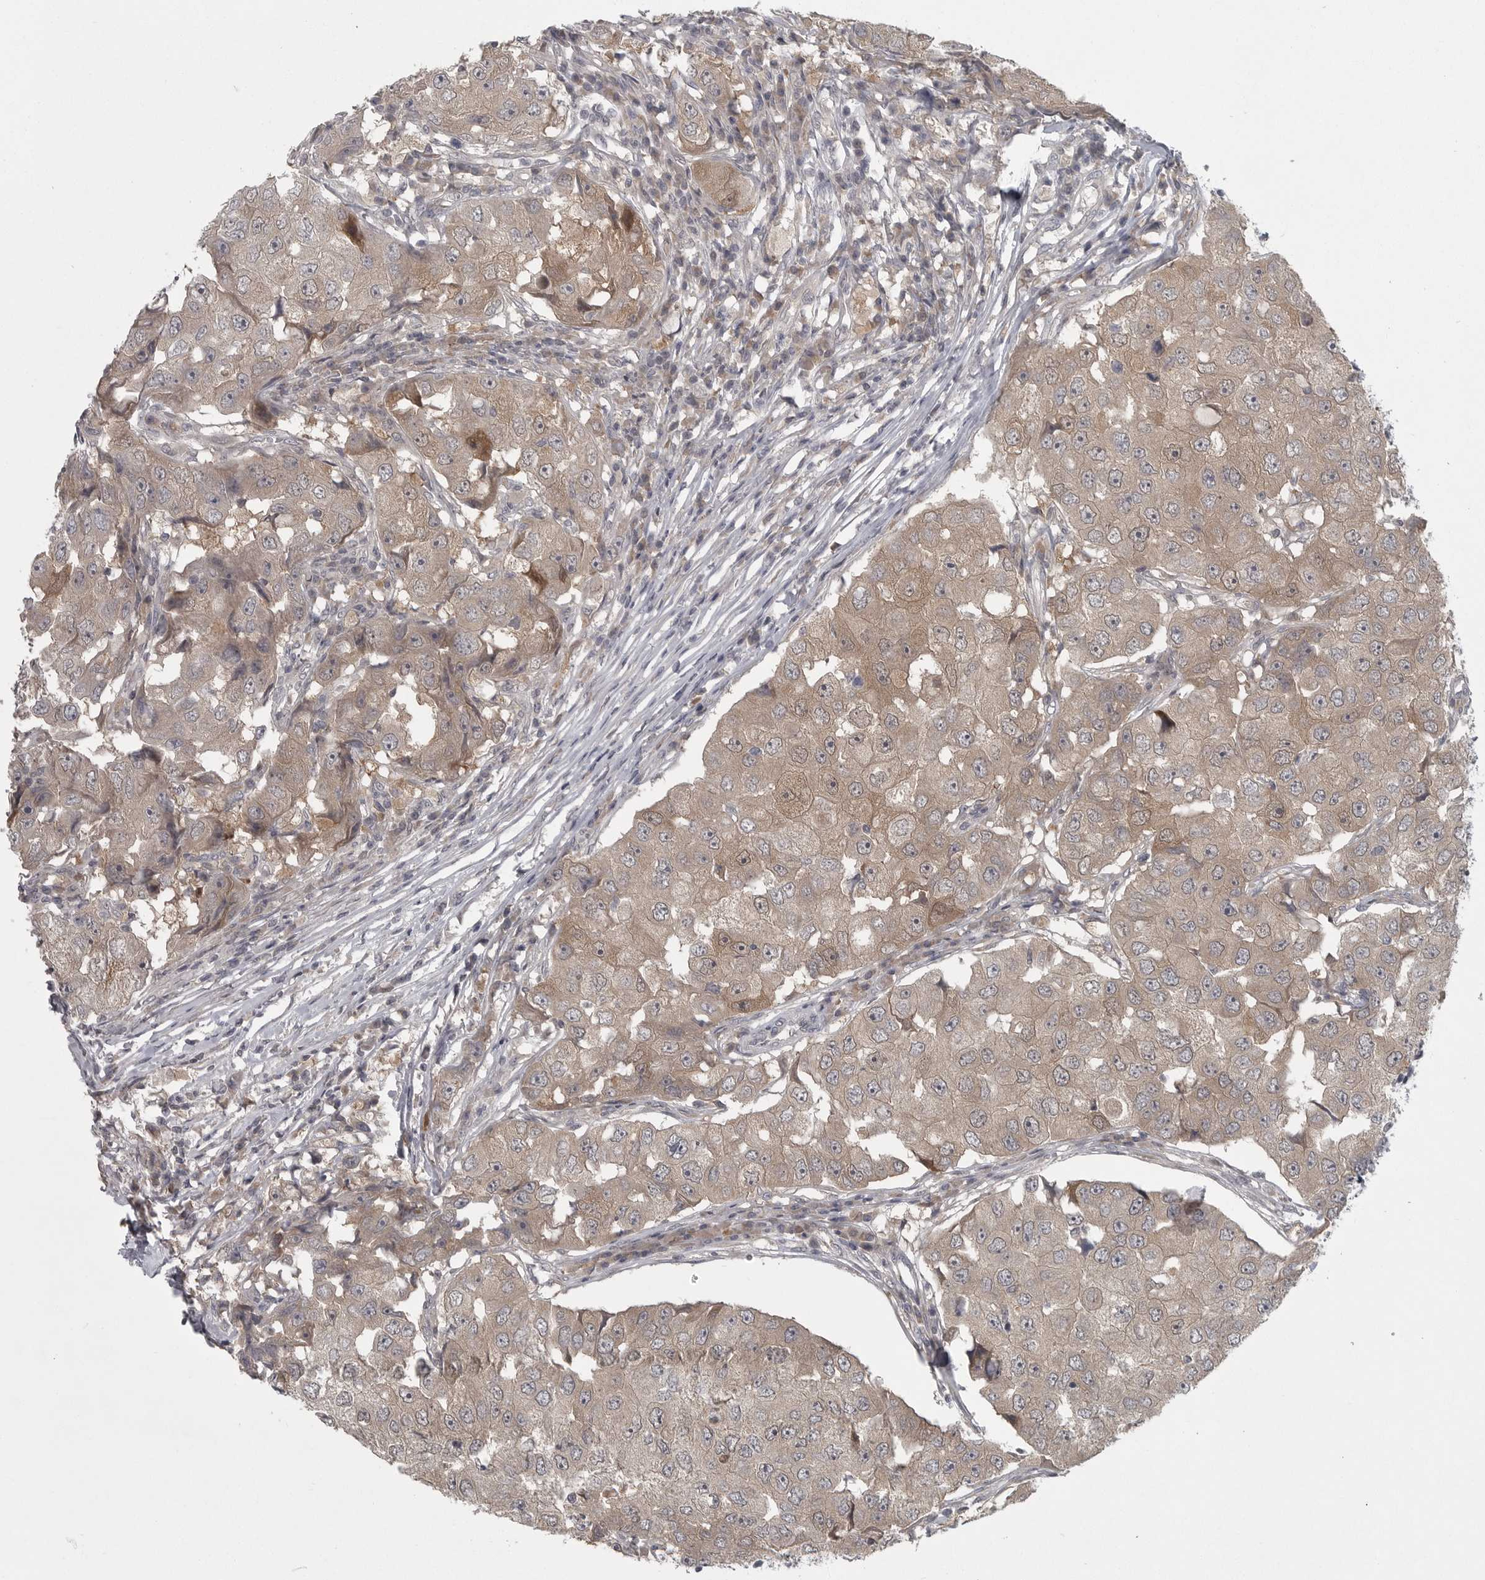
{"staining": {"intensity": "weak", "quantity": ">75%", "location": "cytoplasmic/membranous"}, "tissue": "breast cancer", "cell_type": "Tumor cells", "image_type": "cancer", "snomed": [{"axis": "morphology", "description": "Duct carcinoma"}, {"axis": "topography", "description": "Breast"}], "caption": "Breast cancer stained with IHC demonstrates weak cytoplasmic/membranous staining in about >75% of tumor cells. (DAB = brown stain, brightfield microscopy at high magnification).", "gene": "PHF13", "patient": {"sex": "female", "age": 27}}